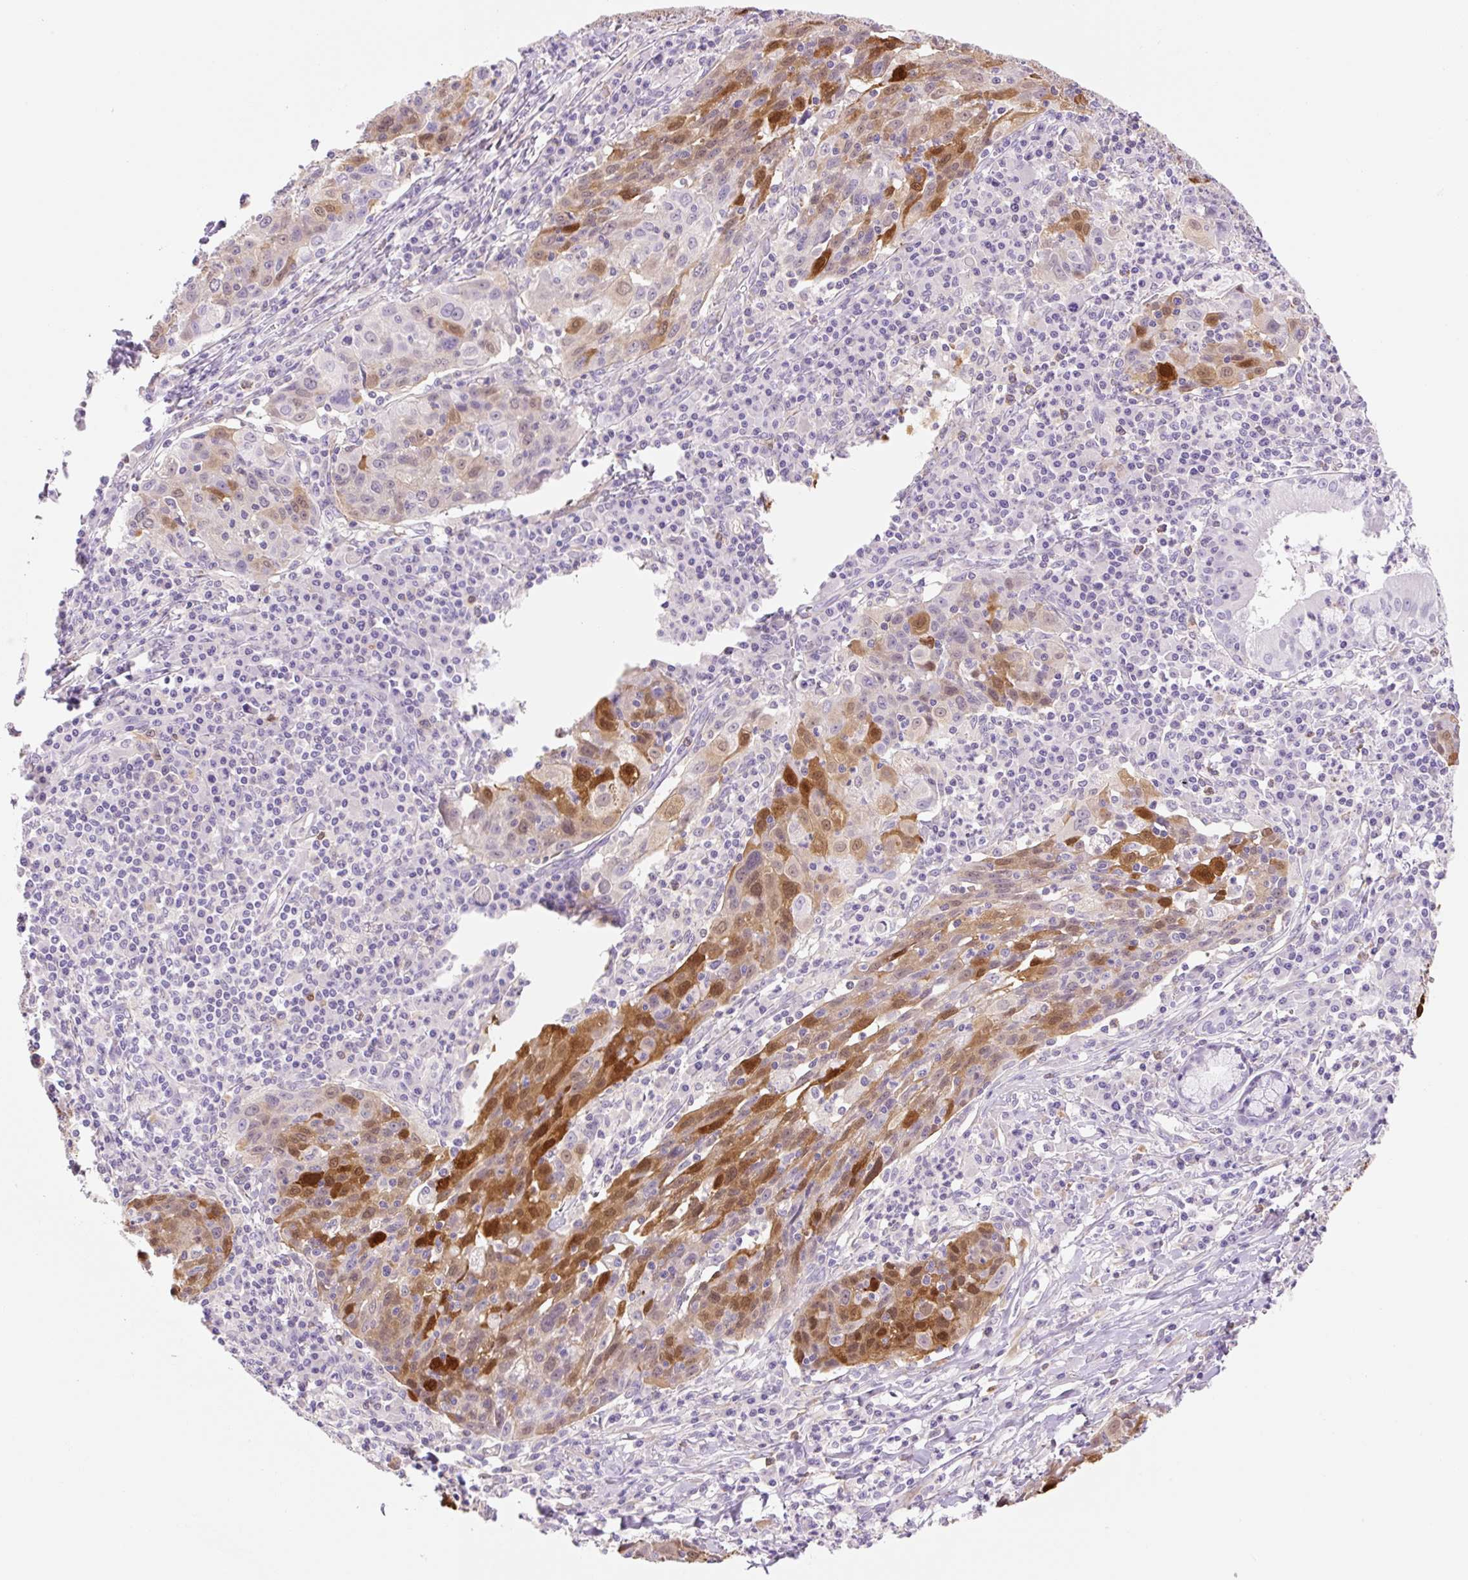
{"staining": {"intensity": "strong", "quantity": "<25%", "location": "cytoplasmic/membranous,nuclear"}, "tissue": "lung cancer", "cell_type": "Tumor cells", "image_type": "cancer", "snomed": [{"axis": "morphology", "description": "Squamous cell carcinoma, NOS"}, {"axis": "morphology", "description": "Squamous cell carcinoma, metastatic, NOS"}, {"axis": "topography", "description": "Bronchus"}, {"axis": "topography", "description": "Lung"}], "caption": "This photomicrograph shows metastatic squamous cell carcinoma (lung) stained with immunohistochemistry to label a protein in brown. The cytoplasmic/membranous and nuclear of tumor cells show strong positivity for the protein. Nuclei are counter-stained blue.", "gene": "FABP5", "patient": {"sex": "male", "age": 62}}